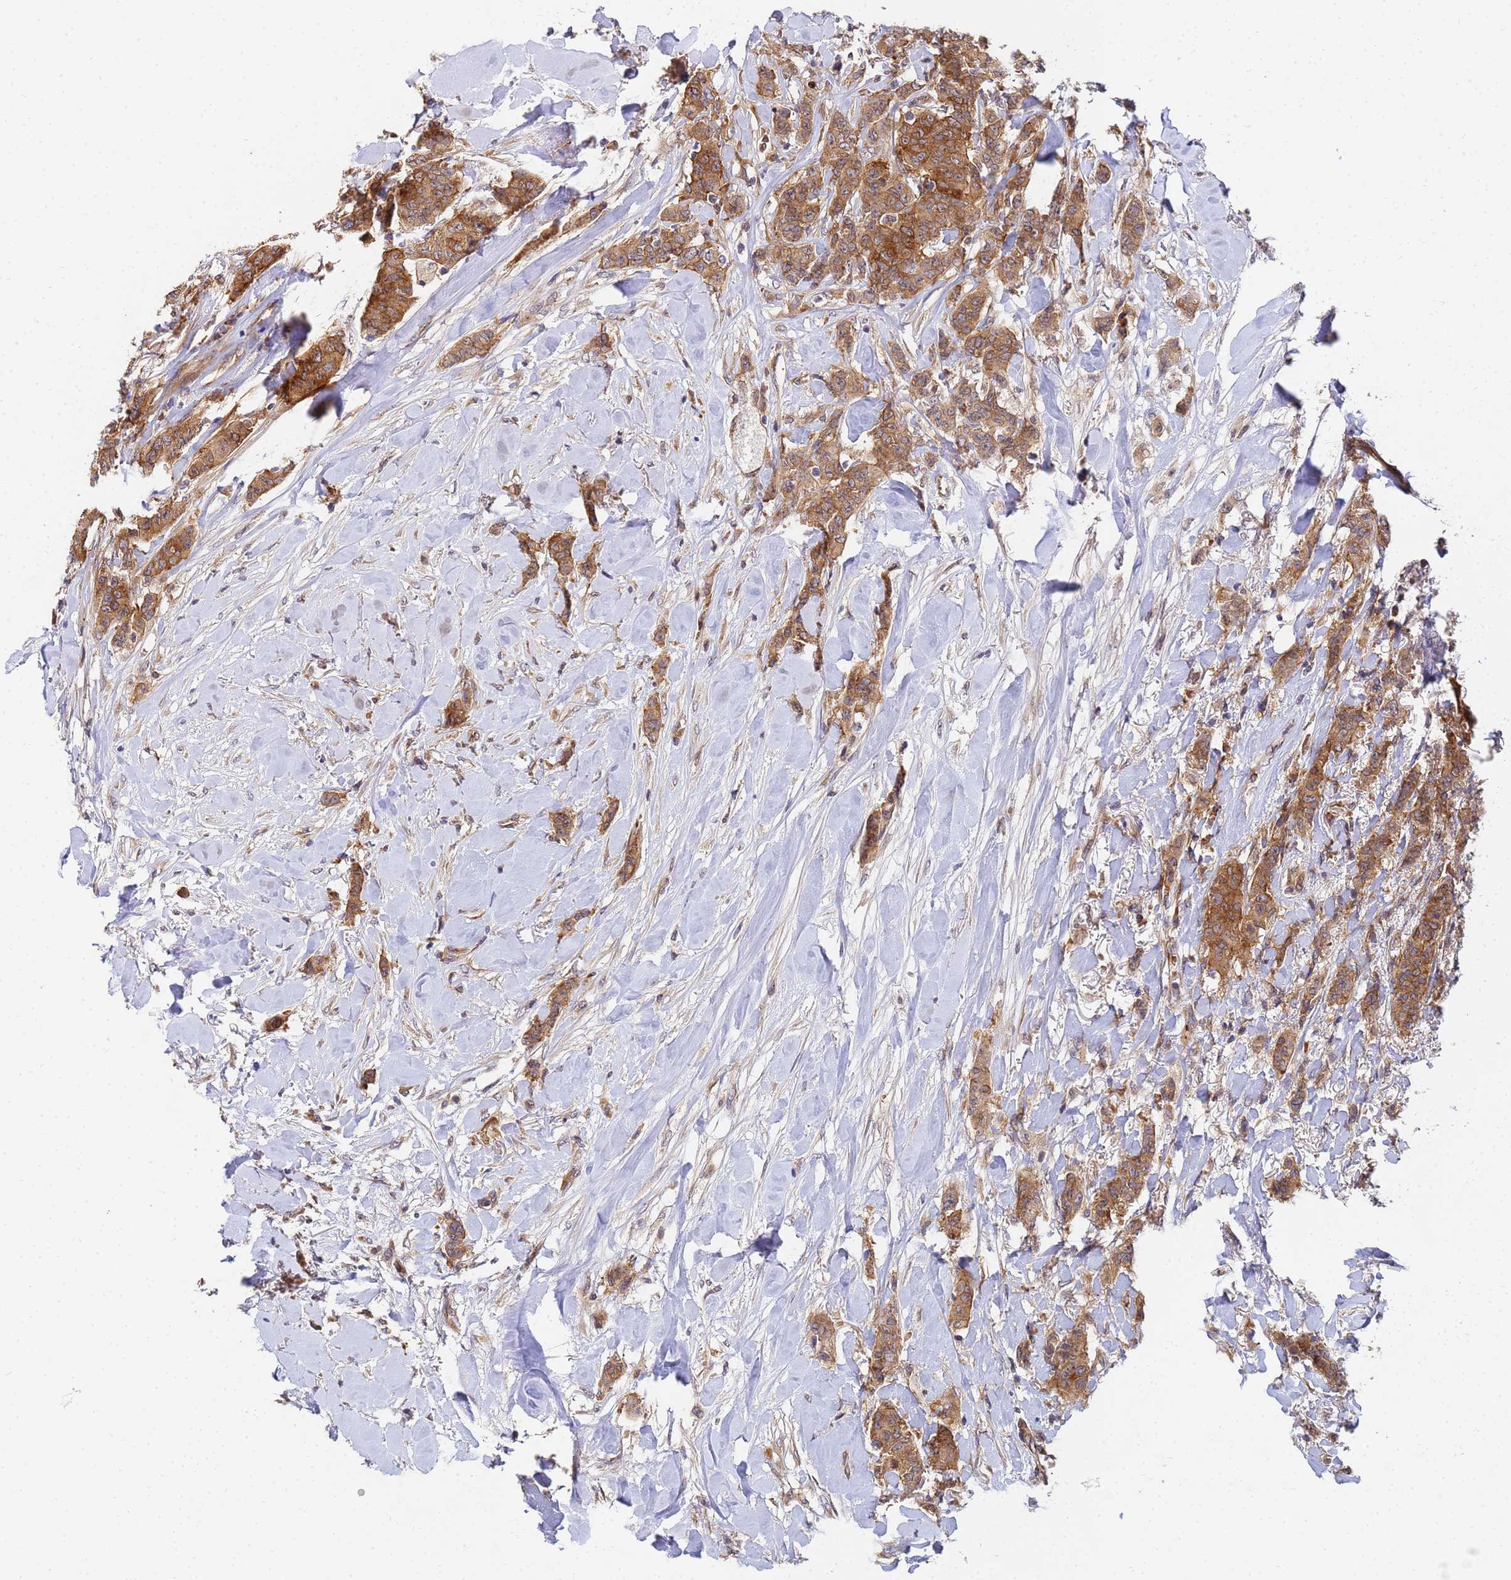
{"staining": {"intensity": "moderate", "quantity": ">75%", "location": "cytoplasmic/membranous"}, "tissue": "breast cancer", "cell_type": "Tumor cells", "image_type": "cancer", "snomed": [{"axis": "morphology", "description": "Duct carcinoma"}, {"axis": "topography", "description": "Breast"}], "caption": "A brown stain labels moderate cytoplasmic/membranous positivity of a protein in breast invasive ductal carcinoma tumor cells.", "gene": "UNC93B1", "patient": {"sex": "female", "age": 40}}